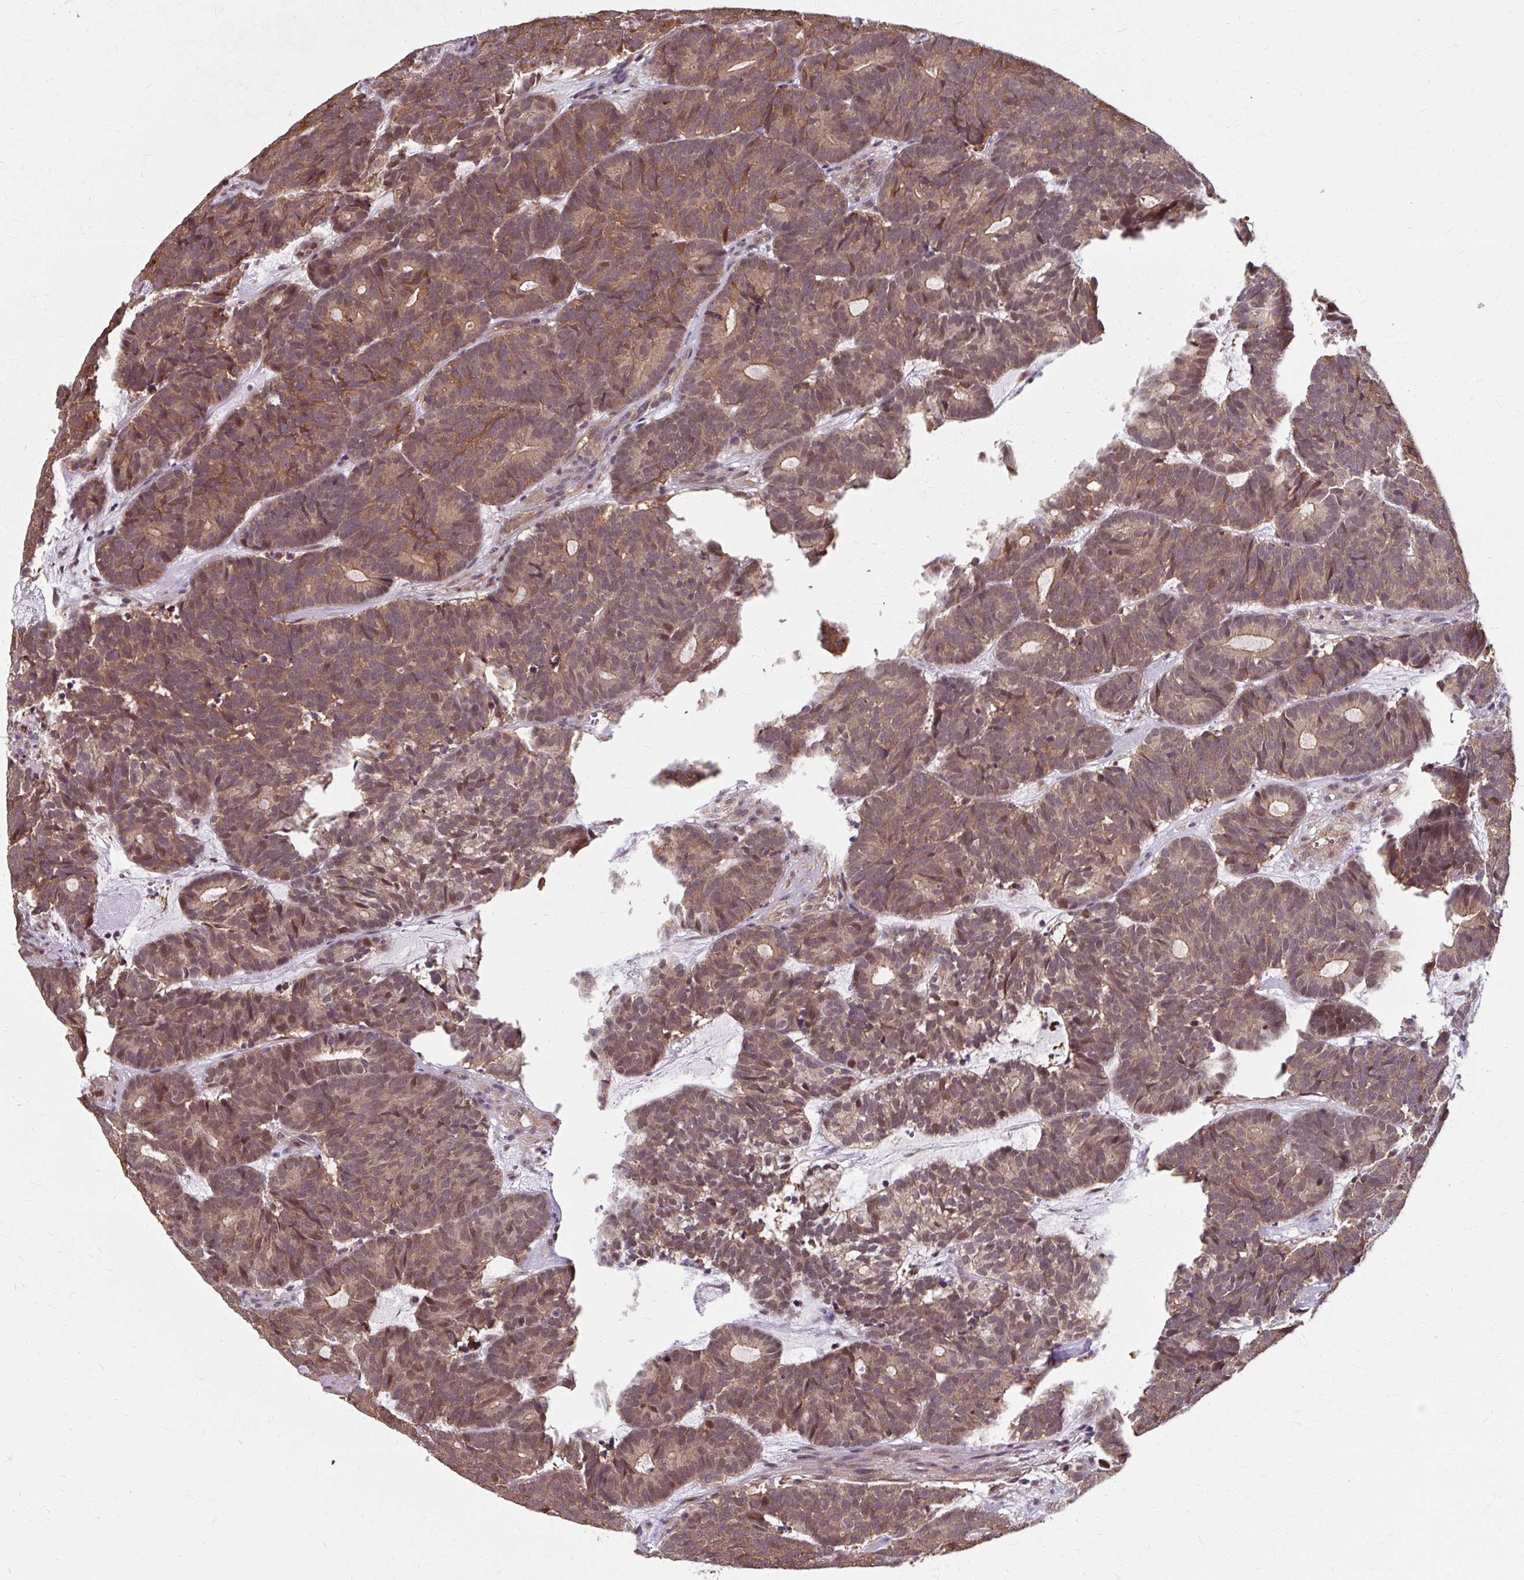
{"staining": {"intensity": "moderate", "quantity": ">75%", "location": "cytoplasmic/membranous,nuclear"}, "tissue": "head and neck cancer", "cell_type": "Tumor cells", "image_type": "cancer", "snomed": [{"axis": "morphology", "description": "Adenocarcinoma, NOS"}, {"axis": "topography", "description": "Head-Neck"}], "caption": "A brown stain highlights moderate cytoplasmic/membranous and nuclear positivity of a protein in head and neck cancer (adenocarcinoma) tumor cells.", "gene": "ZNF555", "patient": {"sex": "female", "age": 81}}